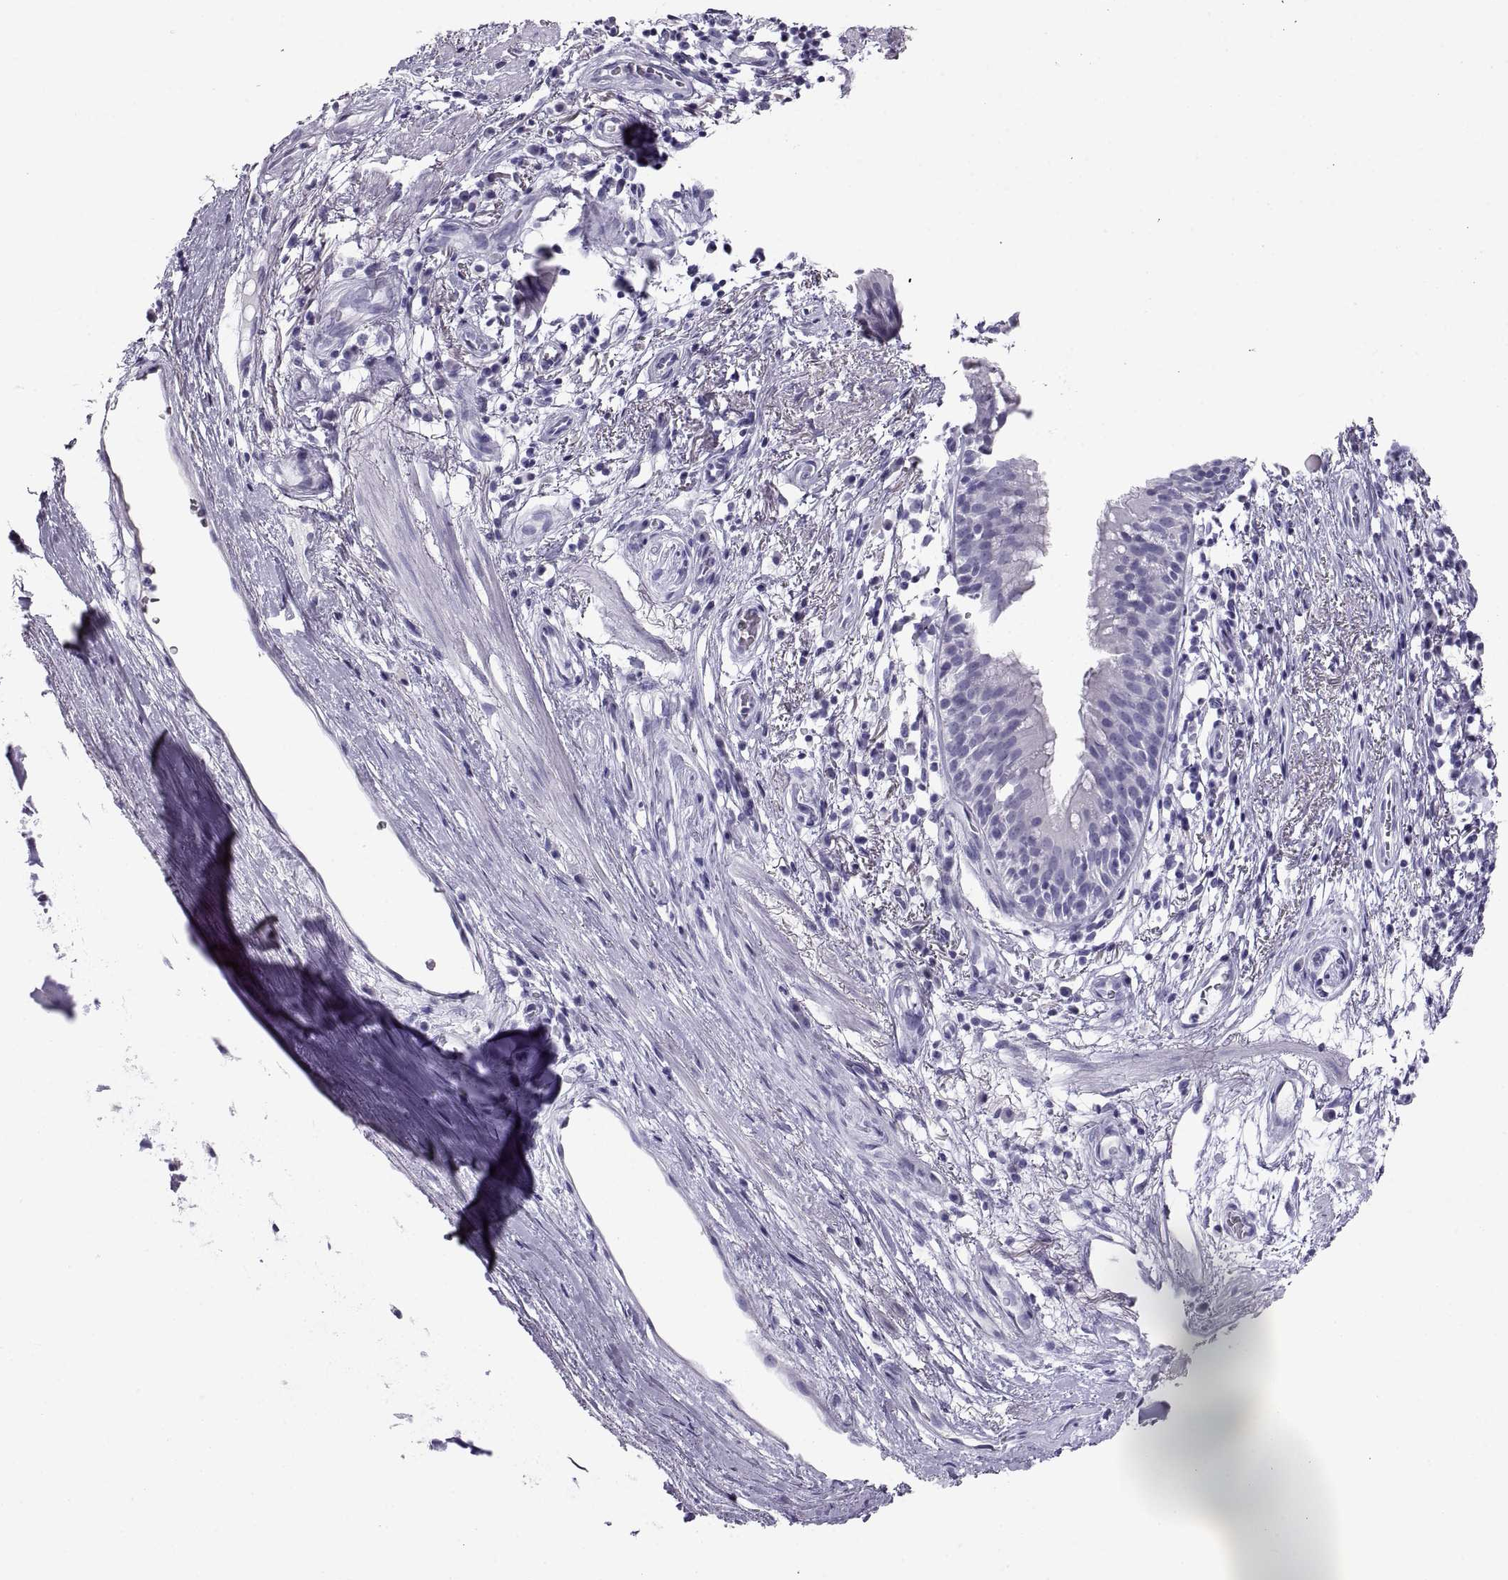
{"staining": {"intensity": "negative", "quantity": "none", "location": "none"}, "tissue": "bronchus", "cell_type": "Respiratory epithelial cells", "image_type": "normal", "snomed": [{"axis": "morphology", "description": "Normal tissue, NOS"}, {"axis": "topography", "description": "Cartilage tissue"}, {"axis": "topography", "description": "Bronchus"}], "caption": "IHC histopathology image of benign bronchus stained for a protein (brown), which reveals no positivity in respiratory epithelial cells.", "gene": "RLBP1", "patient": {"sex": "male", "age": 58}}